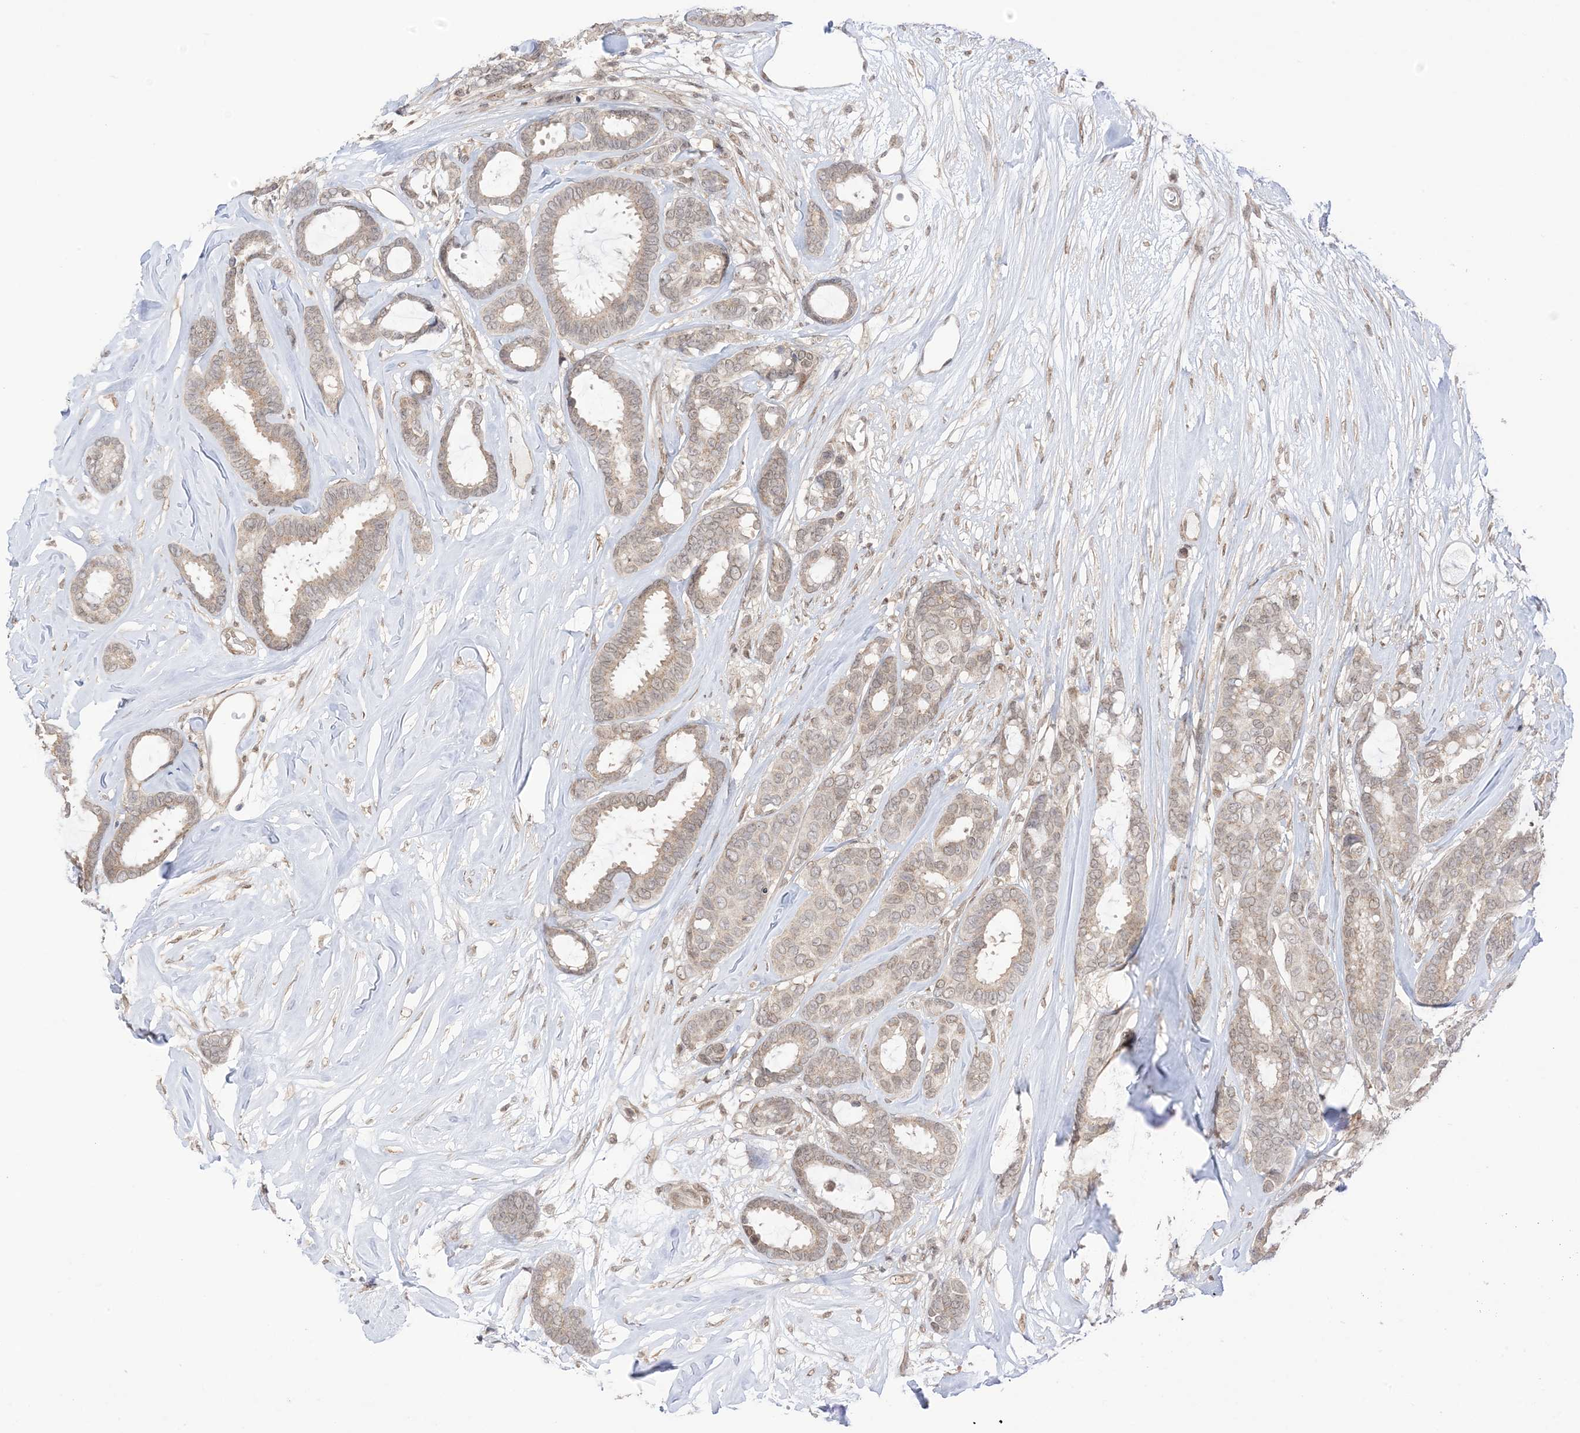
{"staining": {"intensity": "weak", "quantity": ">75%", "location": "cytoplasmic/membranous,nuclear"}, "tissue": "breast cancer", "cell_type": "Tumor cells", "image_type": "cancer", "snomed": [{"axis": "morphology", "description": "Duct carcinoma"}, {"axis": "topography", "description": "Breast"}], "caption": "Invasive ductal carcinoma (breast) stained with a brown dye demonstrates weak cytoplasmic/membranous and nuclear positive expression in approximately >75% of tumor cells.", "gene": "UBE2E2", "patient": {"sex": "female", "age": 87}}